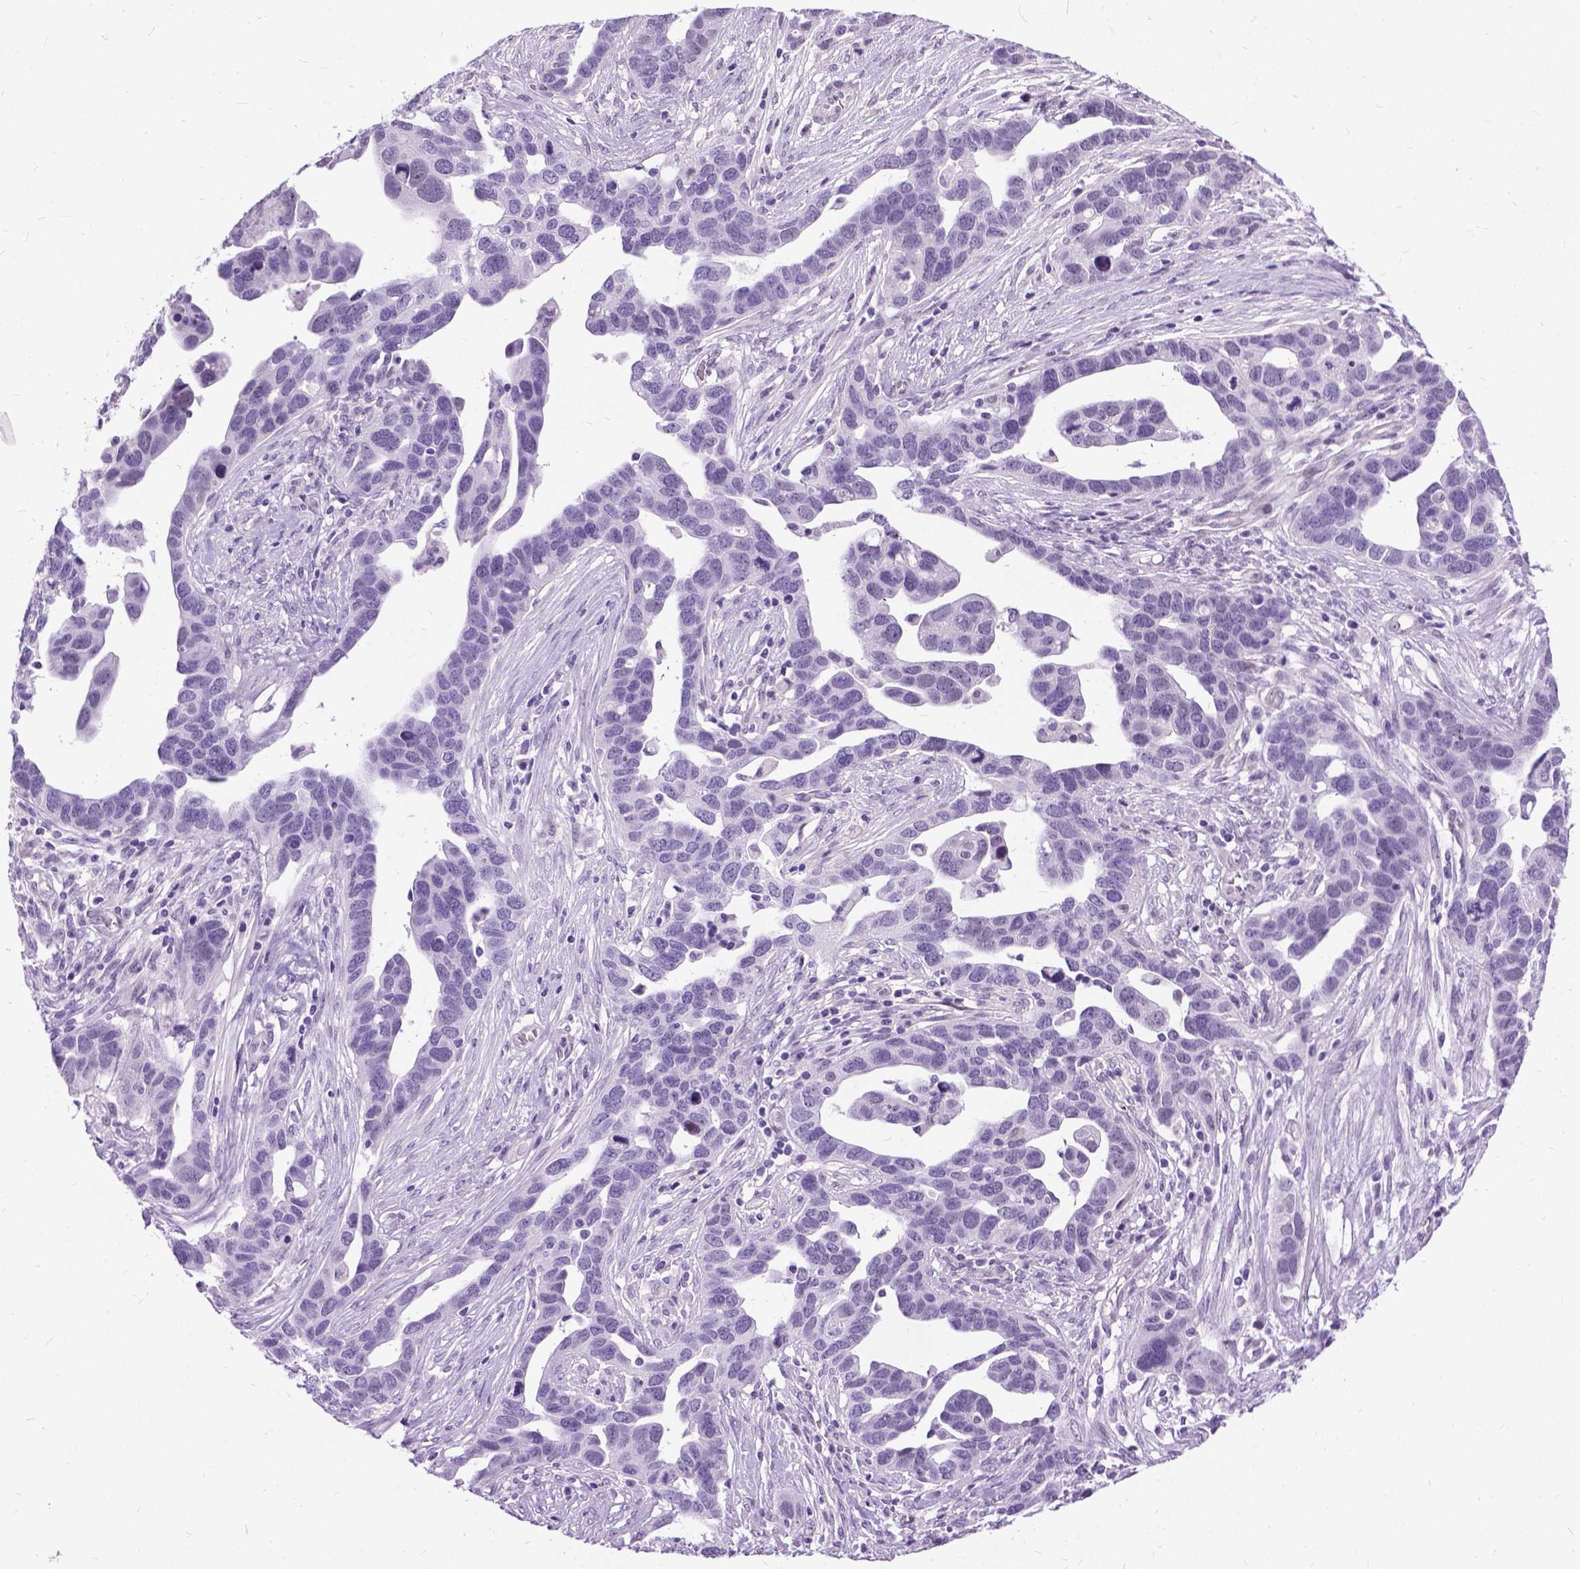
{"staining": {"intensity": "negative", "quantity": "none", "location": "none"}, "tissue": "ovarian cancer", "cell_type": "Tumor cells", "image_type": "cancer", "snomed": [{"axis": "morphology", "description": "Cystadenocarcinoma, serous, NOS"}, {"axis": "topography", "description": "Ovary"}], "caption": "IHC micrograph of neoplastic tissue: human ovarian cancer (serous cystadenocarcinoma) stained with DAB (3,3'-diaminobenzidine) demonstrates no significant protein expression in tumor cells.", "gene": "PROB1", "patient": {"sex": "female", "age": 54}}